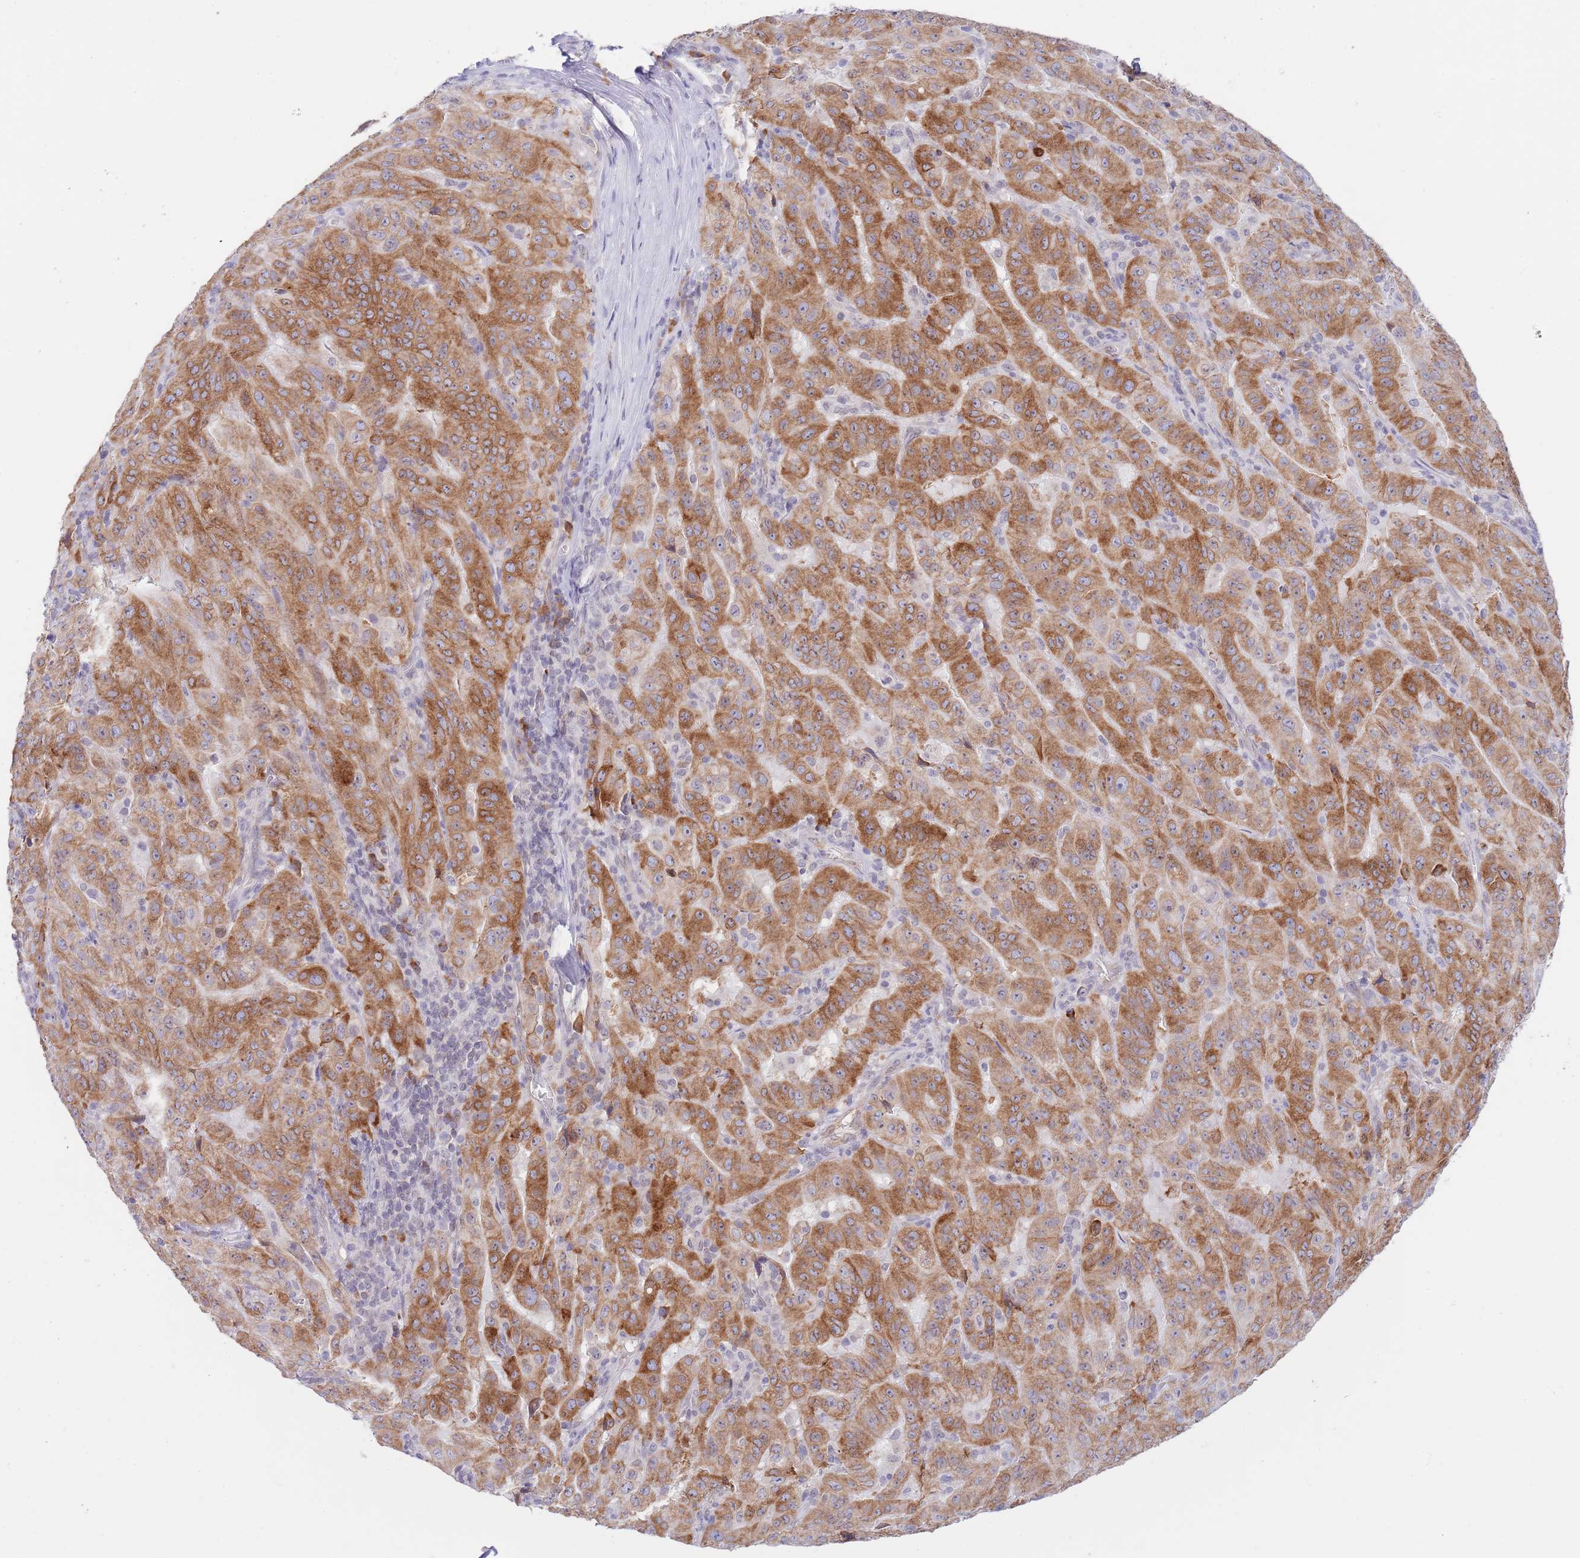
{"staining": {"intensity": "moderate", "quantity": ">75%", "location": "cytoplasmic/membranous"}, "tissue": "pancreatic cancer", "cell_type": "Tumor cells", "image_type": "cancer", "snomed": [{"axis": "morphology", "description": "Adenocarcinoma, NOS"}, {"axis": "topography", "description": "Pancreas"}], "caption": "High-power microscopy captured an immunohistochemistry (IHC) photomicrograph of pancreatic adenocarcinoma, revealing moderate cytoplasmic/membranous expression in approximately >75% of tumor cells.", "gene": "EBPL", "patient": {"sex": "male", "age": 63}}